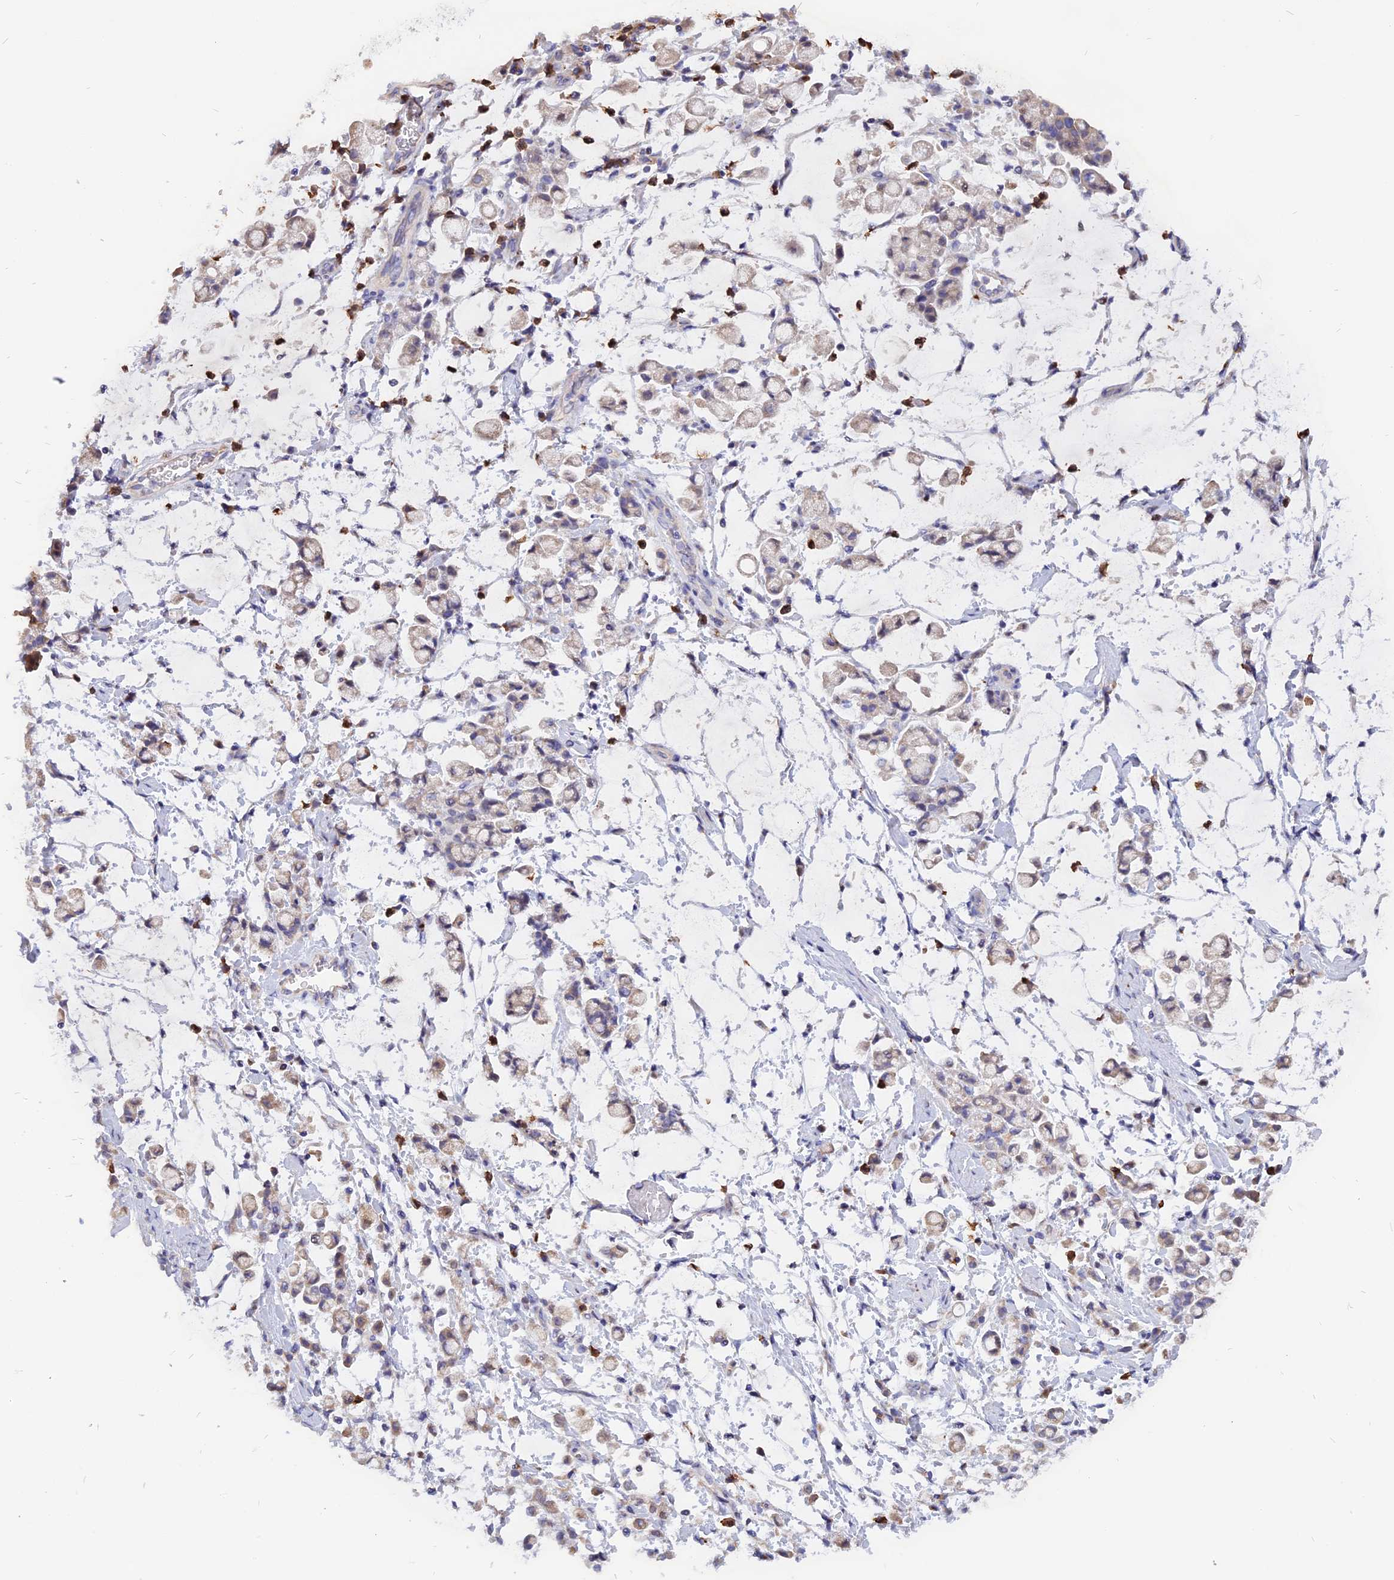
{"staining": {"intensity": "negative", "quantity": "none", "location": "none"}, "tissue": "stomach cancer", "cell_type": "Tumor cells", "image_type": "cancer", "snomed": [{"axis": "morphology", "description": "Adenocarcinoma, NOS"}, {"axis": "topography", "description": "Stomach"}], "caption": "High power microscopy photomicrograph of an IHC histopathology image of adenocarcinoma (stomach), revealing no significant expression in tumor cells.", "gene": "CARMIL2", "patient": {"sex": "female", "age": 60}}